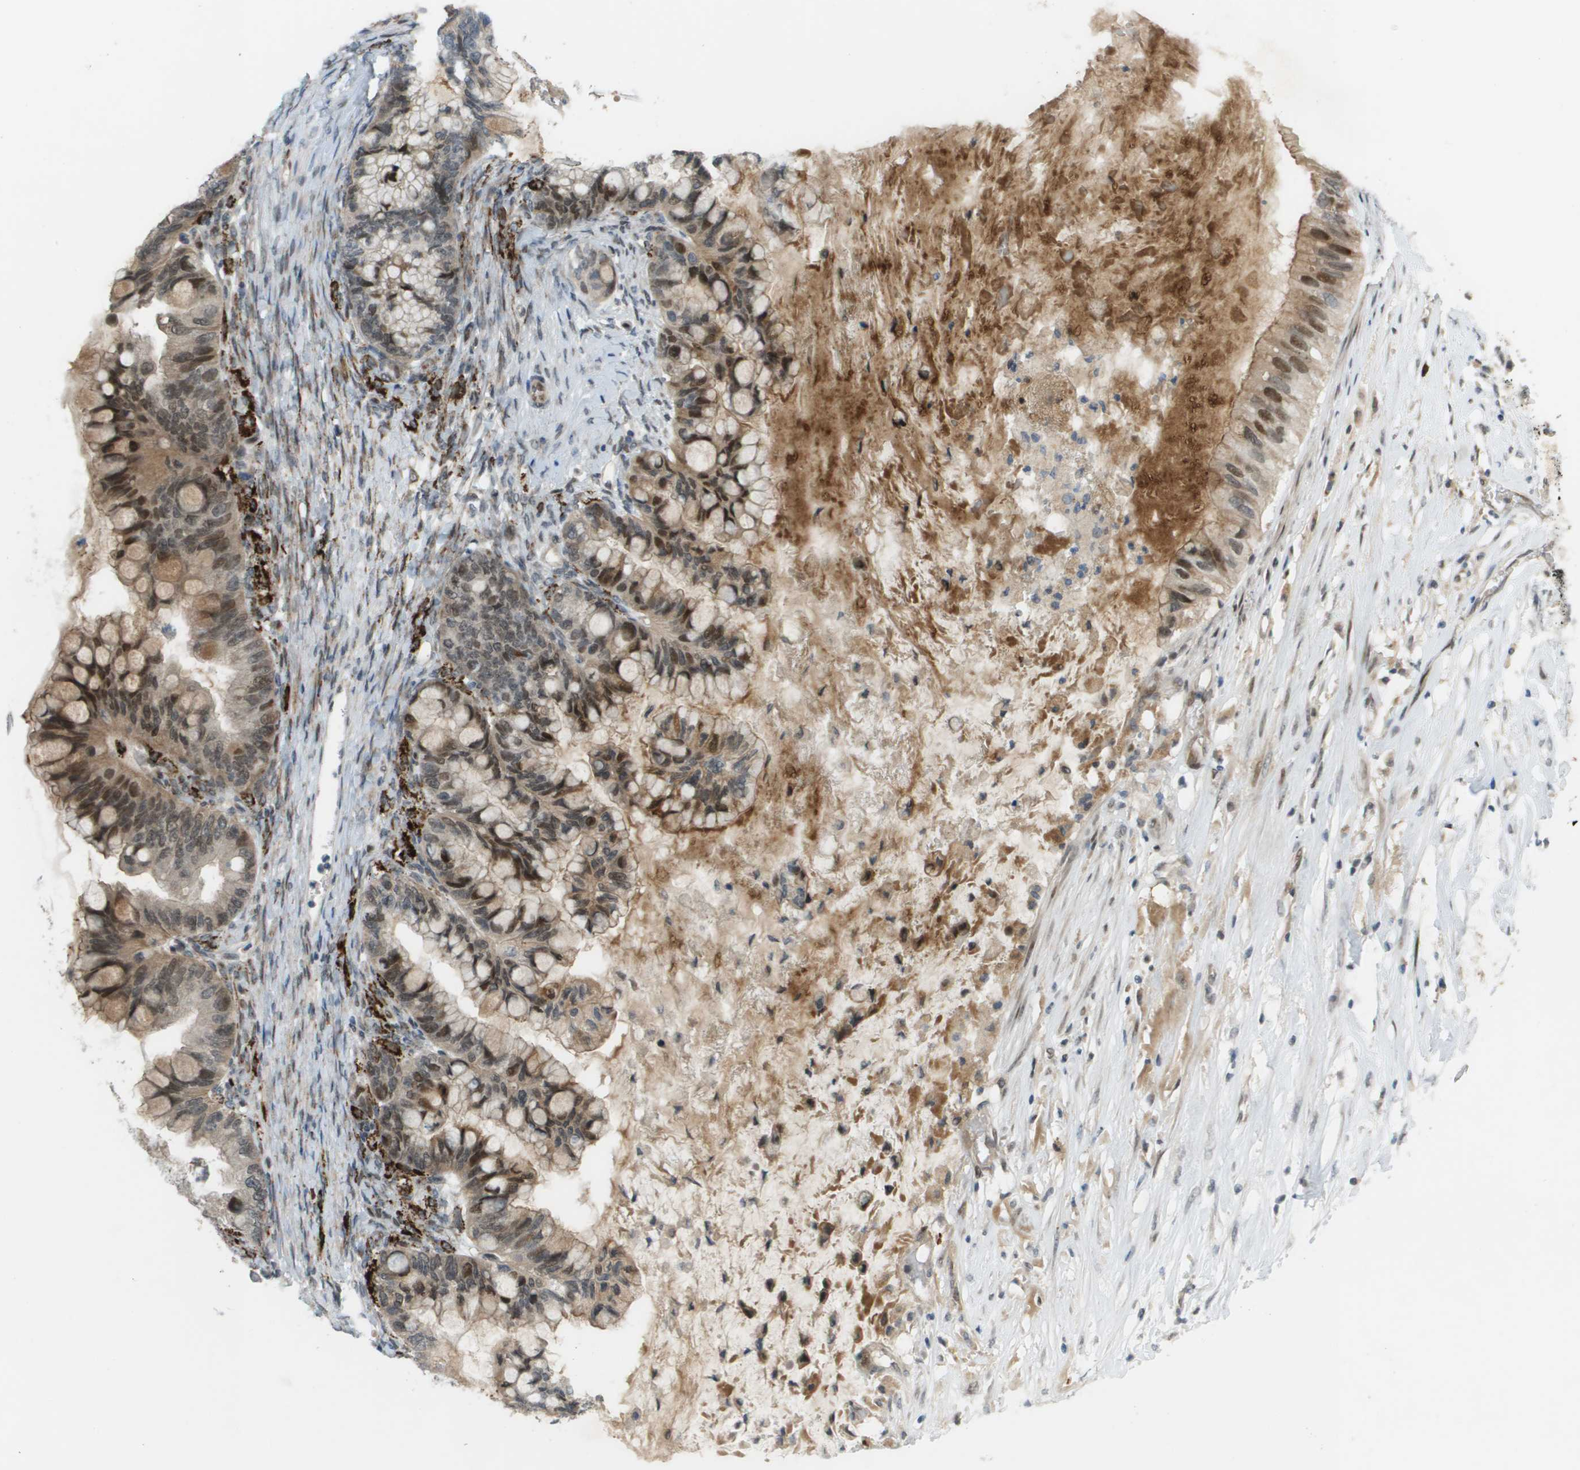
{"staining": {"intensity": "moderate", "quantity": ">75%", "location": "cytoplasmic/membranous,nuclear"}, "tissue": "ovarian cancer", "cell_type": "Tumor cells", "image_type": "cancer", "snomed": [{"axis": "morphology", "description": "Cystadenocarcinoma, mucinous, NOS"}, {"axis": "topography", "description": "Ovary"}], "caption": "A micrograph of mucinous cystadenocarcinoma (ovarian) stained for a protein displays moderate cytoplasmic/membranous and nuclear brown staining in tumor cells. Using DAB (brown) and hematoxylin (blue) stains, captured at high magnification using brightfield microscopy.", "gene": "CACNB4", "patient": {"sex": "female", "age": 80}}